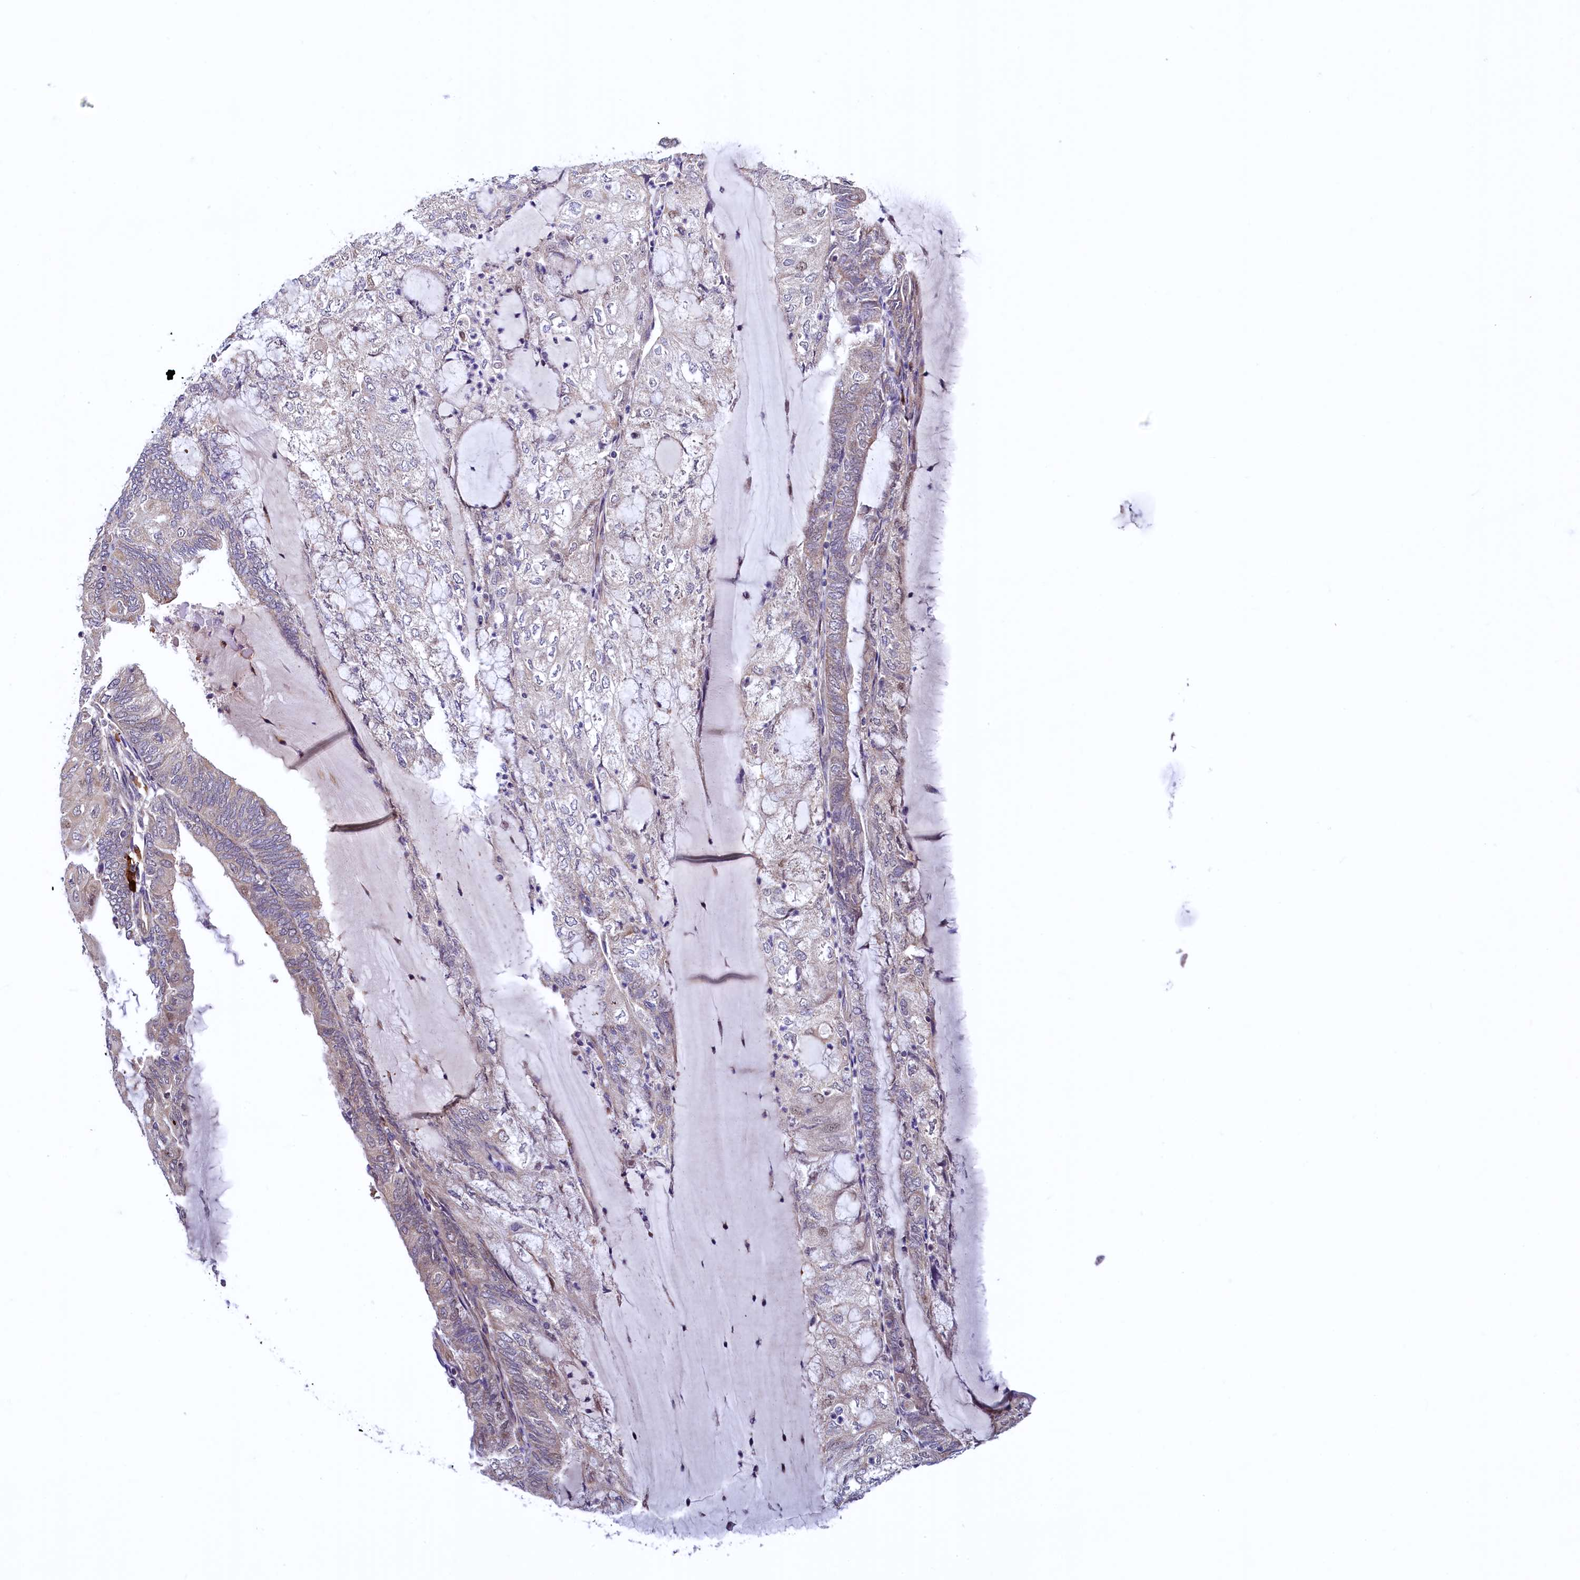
{"staining": {"intensity": "weak", "quantity": "<25%", "location": "cytoplasmic/membranous"}, "tissue": "endometrial cancer", "cell_type": "Tumor cells", "image_type": "cancer", "snomed": [{"axis": "morphology", "description": "Adenocarcinoma, NOS"}, {"axis": "topography", "description": "Endometrium"}], "caption": "The immunohistochemistry (IHC) histopathology image has no significant staining in tumor cells of endometrial cancer tissue.", "gene": "RBFA", "patient": {"sex": "female", "age": 81}}